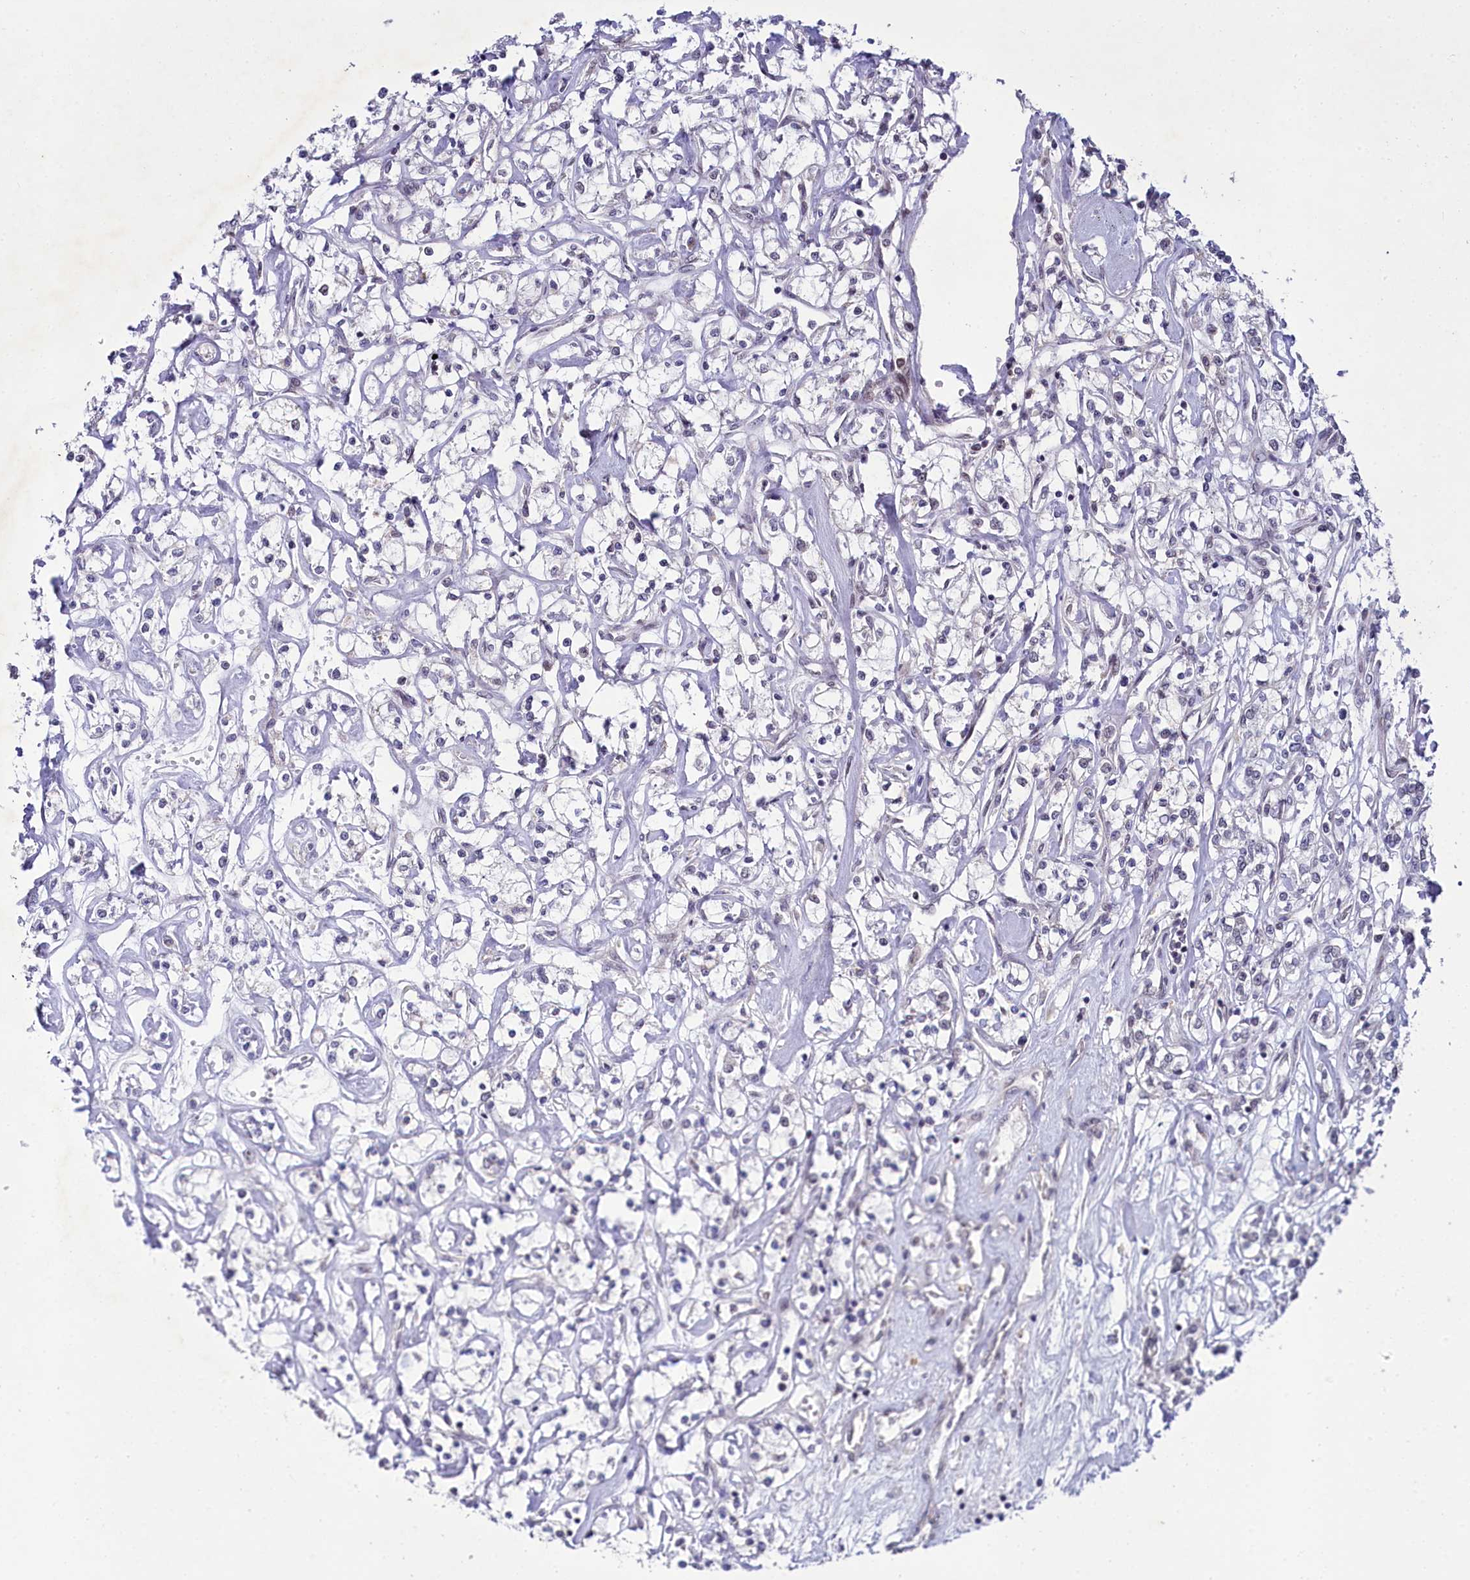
{"staining": {"intensity": "negative", "quantity": "none", "location": "none"}, "tissue": "renal cancer", "cell_type": "Tumor cells", "image_type": "cancer", "snomed": [{"axis": "morphology", "description": "Adenocarcinoma, NOS"}, {"axis": "topography", "description": "Kidney"}], "caption": "An image of renal cancer (adenocarcinoma) stained for a protein demonstrates no brown staining in tumor cells.", "gene": "PPHLN1", "patient": {"sex": "female", "age": 59}}